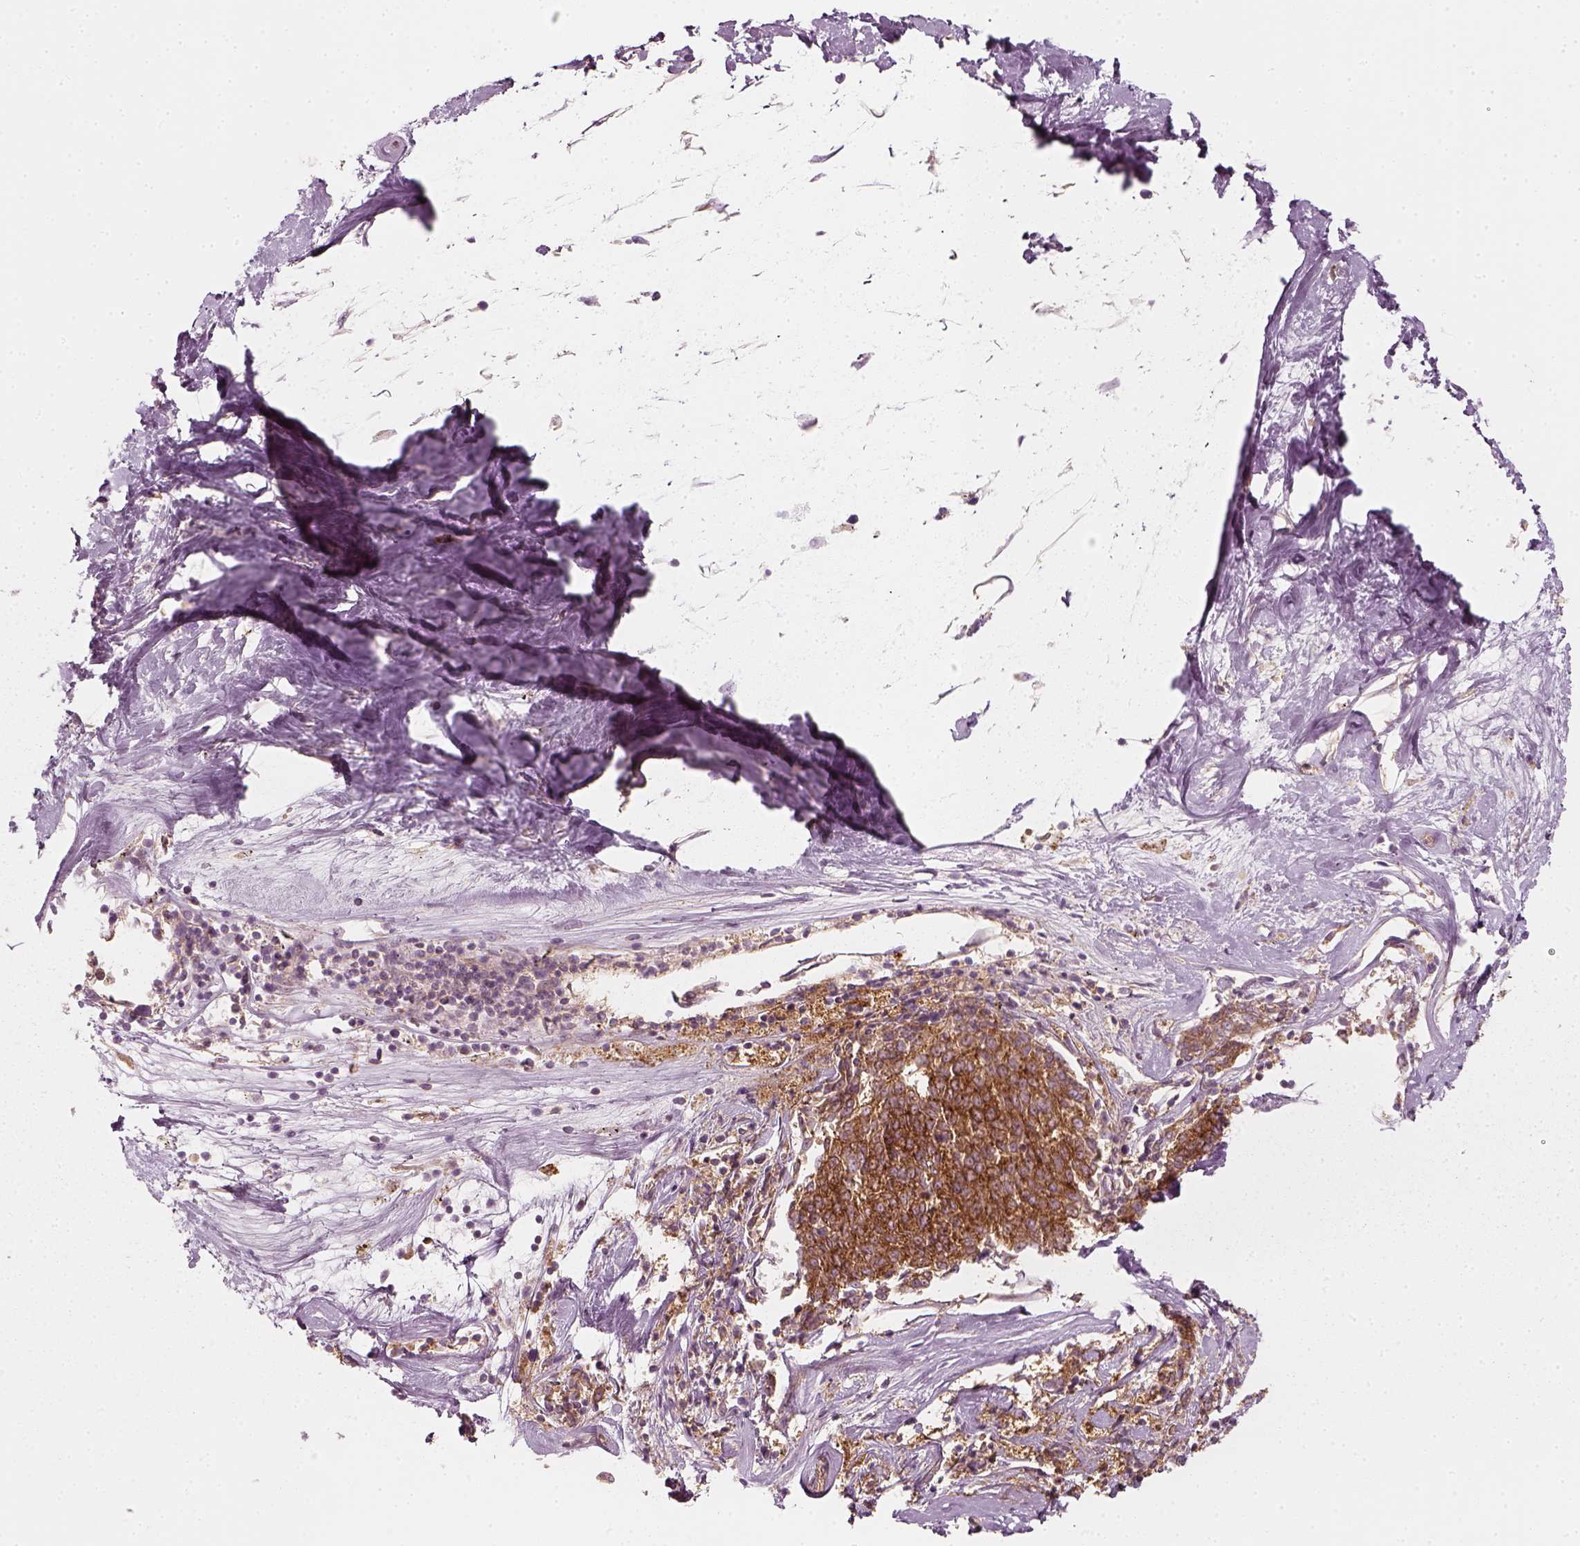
{"staining": {"intensity": "moderate", "quantity": ">75%", "location": "cytoplasmic/membranous"}, "tissue": "melanoma", "cell_type": "Tumor cells", "image_type": "cancer", "snomed": [{"axis": "morphology", "description": "Malignant melanoma, NOS"}, {"axis": "topography", "description": "Skin"}], "caption": "Tumor cells reveal moderate cytoplasmic/membranous expression in approximately >75% of cells in malignant melanoma.", "gene": "NPTN", "patient": {"sex": "female", "age": 72}}